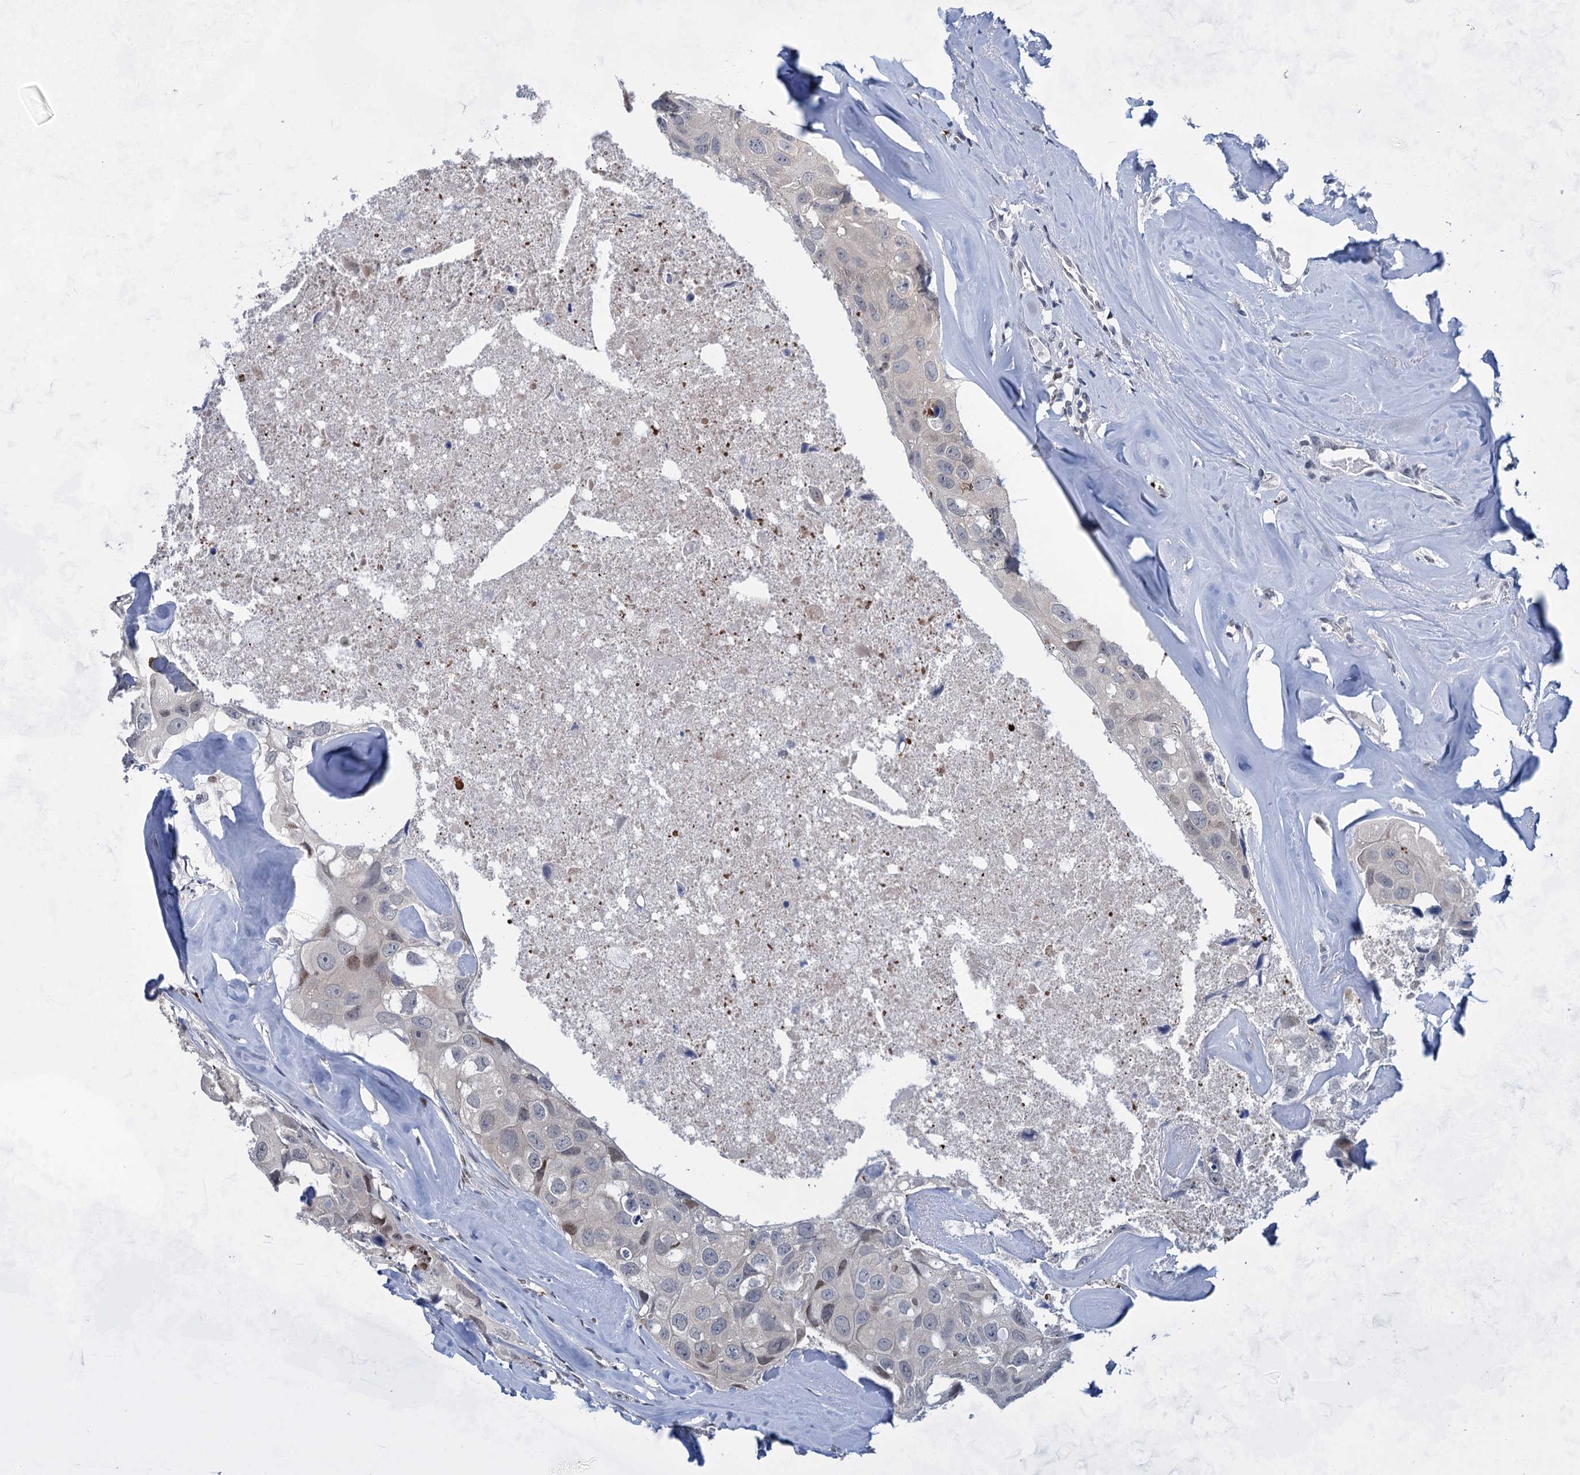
{"staining": {"intensity": "weak", "quantity": "<25%", "location": "nuclear"}, "tissue": "head and neck cancer", "cell_type": "Tumor cells", "image_type": "cancer", "snomed": [{"axis": "morphology", "description": "Adenocarcinoma, NOS"}, {"axis": "morphology", "description": "Adenocarcinoma, metastatic, NOS"}, {"axis": "topography", "description": "Head-Neck"}], "caption": "Tumor cells are negative for protein expression in human head and neck adenocarcinoma.", "gene": "MON2", "patient": {"sex": "male", "age": 75}}